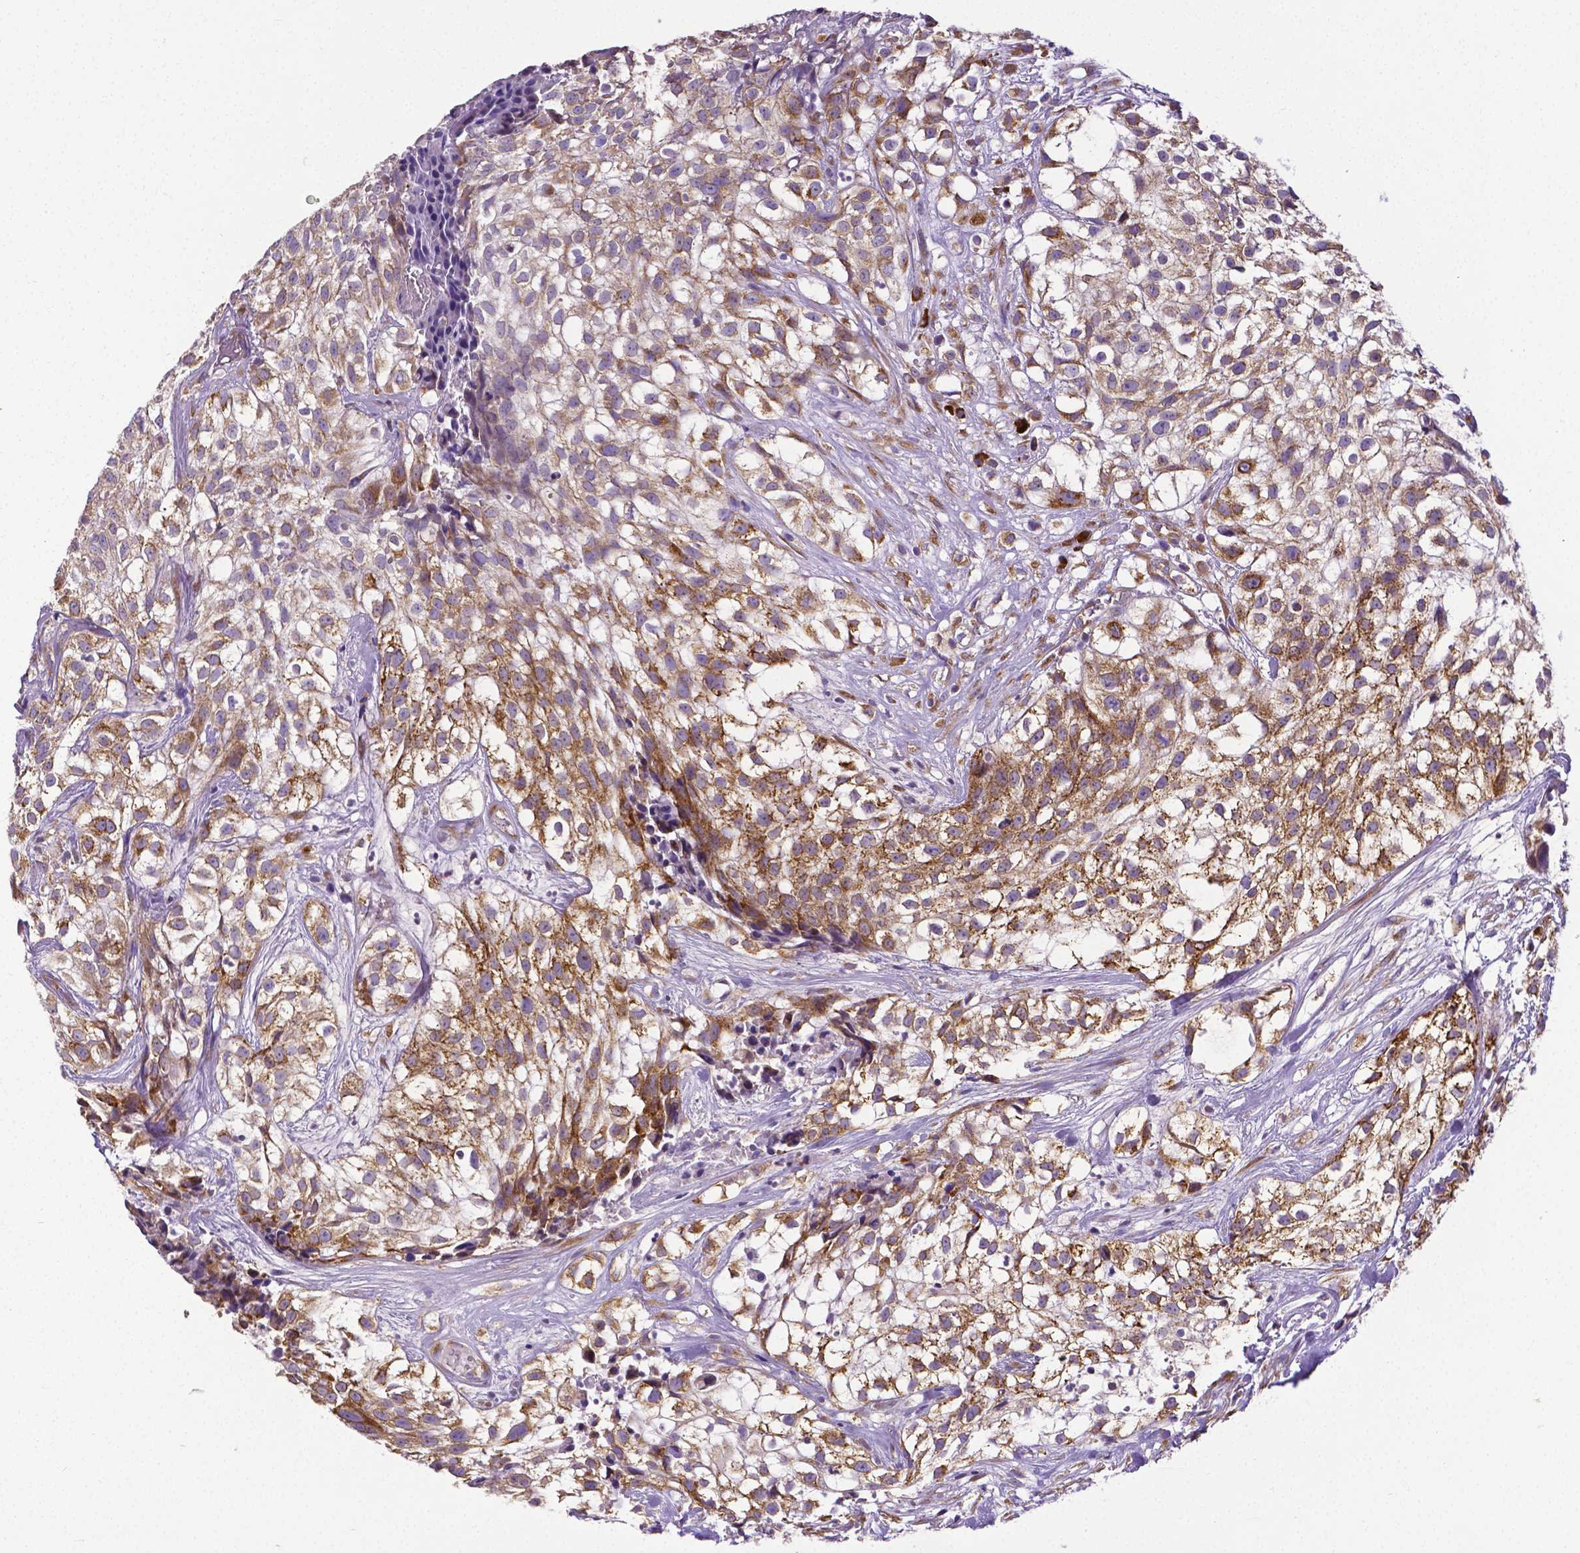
{"staining": {"intensity": "moderate", "quantity": ">75%", "location": "cytoplasmic/membranous"}, "tissue": "urothelial cancer", "cell_type": "Tumor cells", "image_type": "cancer", "snomed": [{"axis": "morphology", "description": "Urothelial carcinoma, High grade"}, {"axis": "topography", "description": "Urinary bladder"}], "caption": "An IHC histopathology image of tumor tissue is shown. Protein staining in brown highlights moderate cytoplasmic/membranous positivity in high-grade urothelial carcinoma within tumor cells.", "gene": "MTDH", "patient": {"sex": "male", "age": 56}}